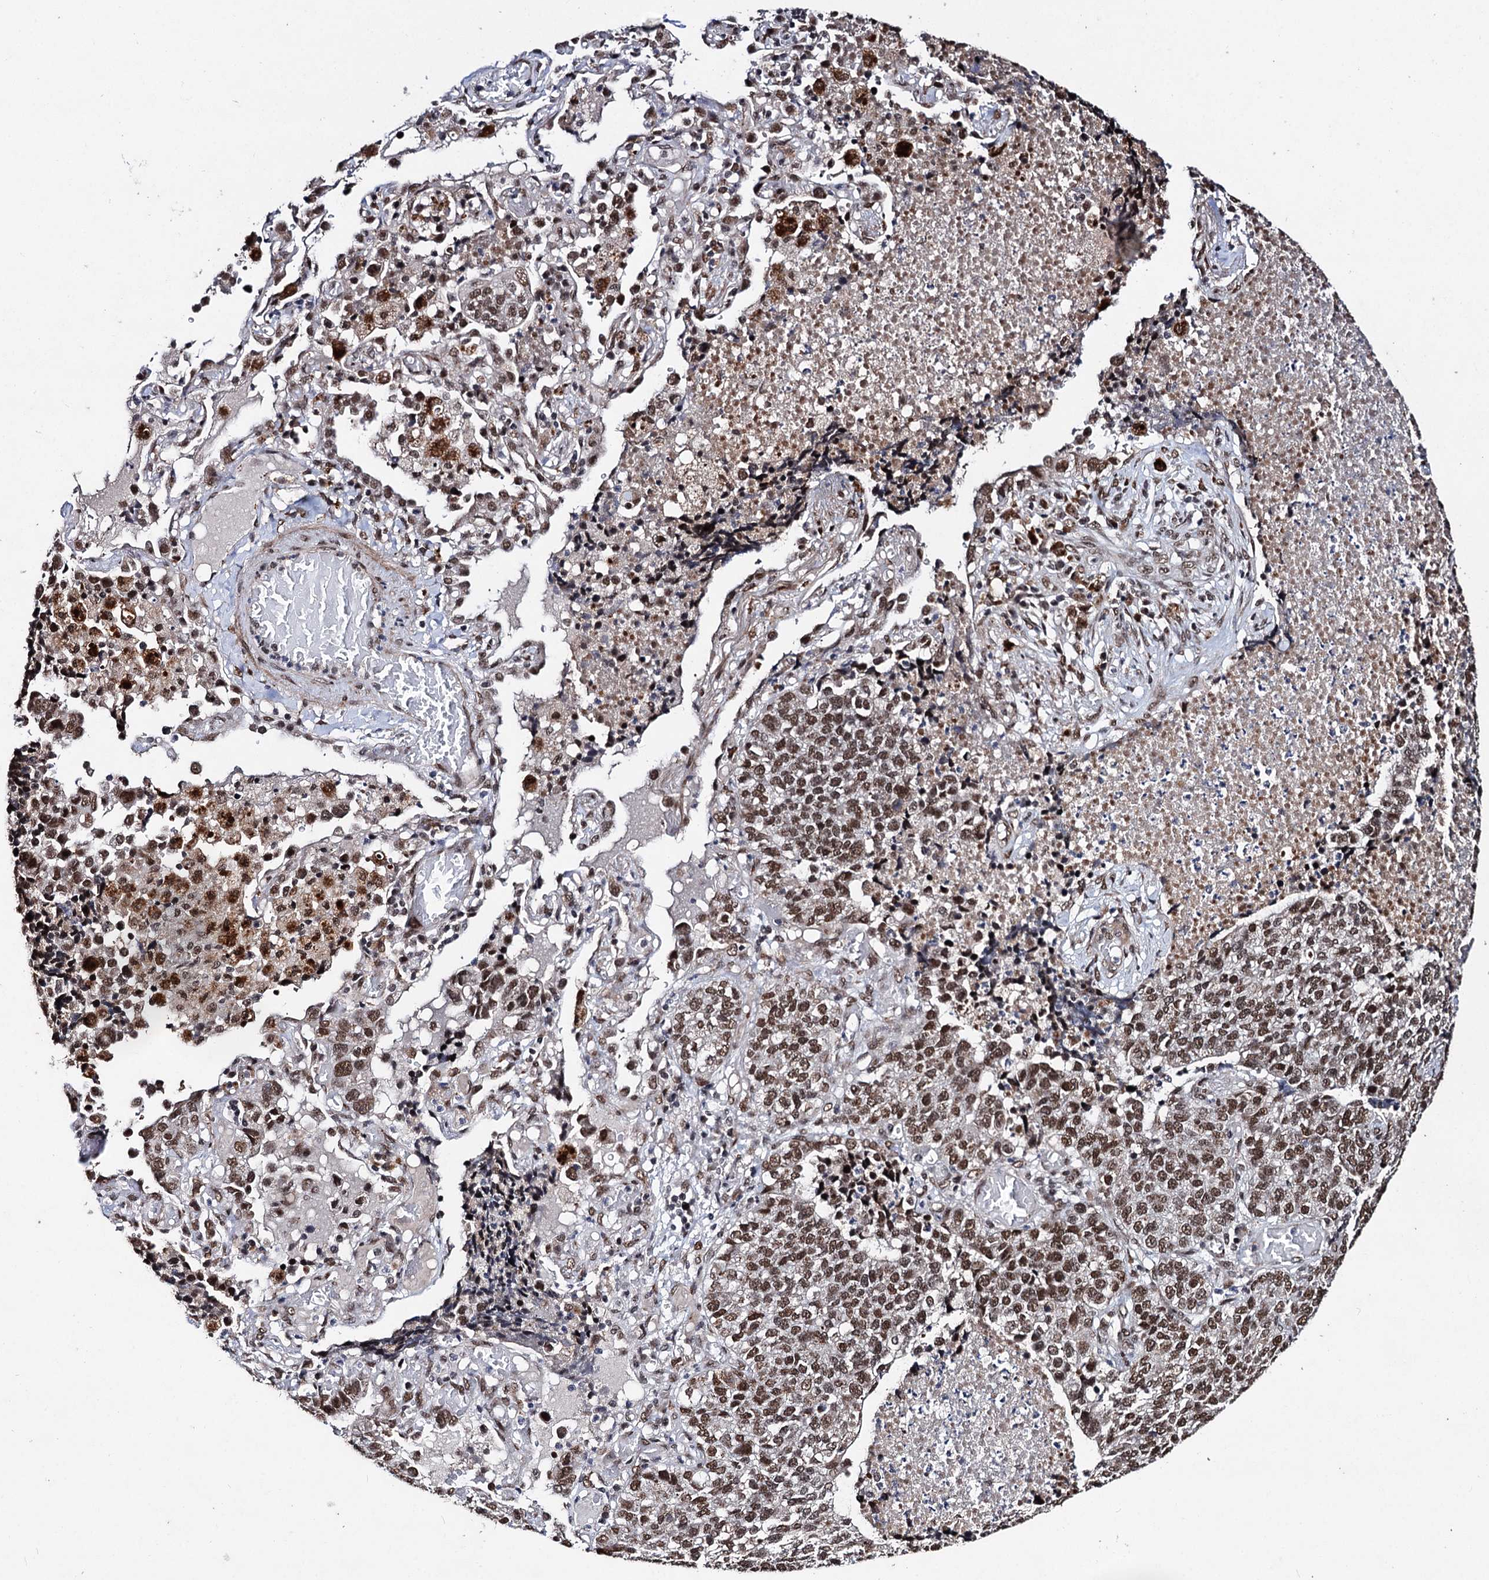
{"staining": {"intensity": "moderate", "quantity": ">75%", "location": "nuclear"}, "tissue": "lung cancer", "cell_type": "Tumor cells", "image_type": "cancer", "snomed": [{"axis": "morphology", "description": "Adenocarcinoma, NOS"}, {"axis": "topography", "description": "Lung"}], "caption": "Moderate nuclear staining is identified in about >75% of tumor cells in lung adenocarcinoma.", "gene": "MATR3", "patient": {"sex": "male", "age": 49}}